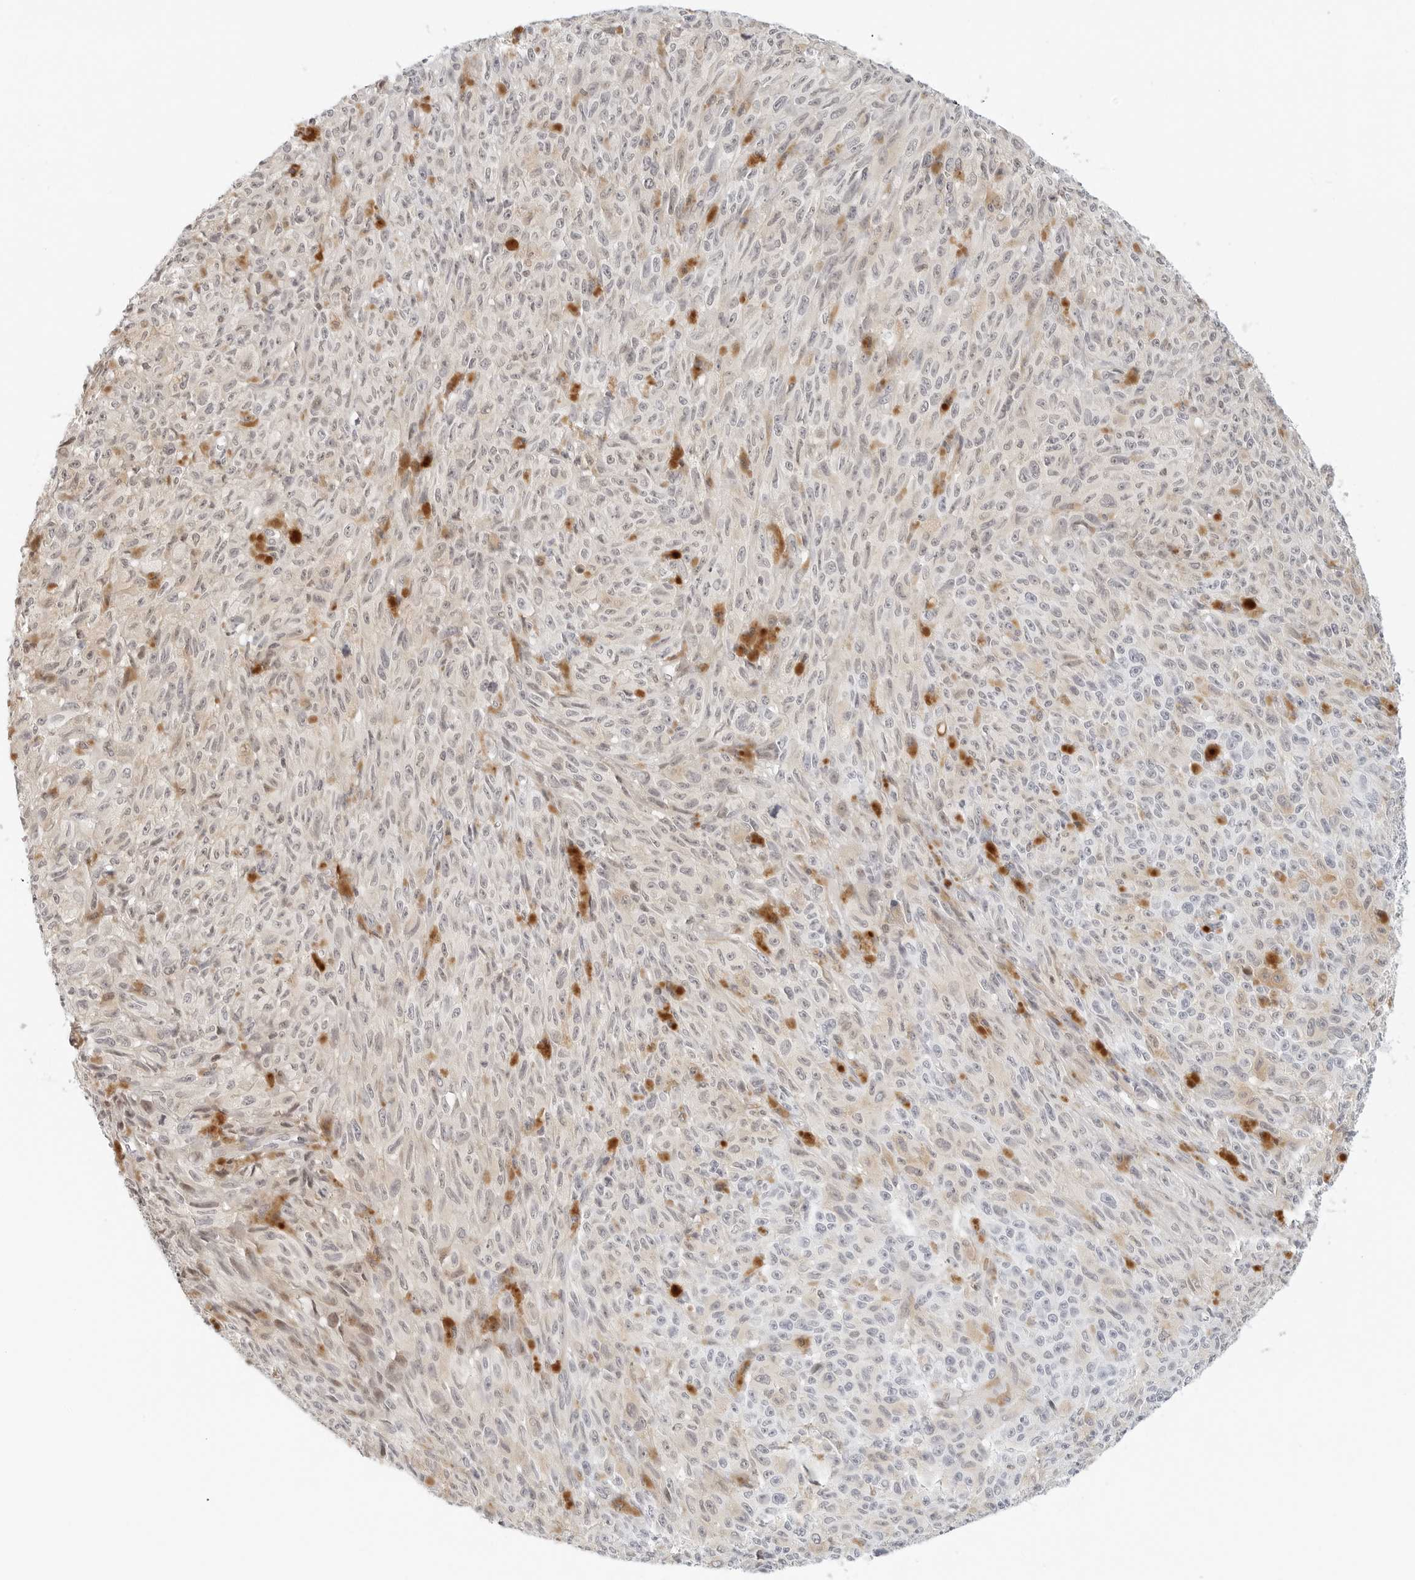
{"staining": {"intensity": "negative", "quantity": "none", "location": "none"}, "tissue": "melanoma", "cell_type": "Tumor cells", "image_type": "cancer", "snomed": [{"axis": "morphology", "description": "Malignant melanoma, NOS"}, {"axis": "topography", "description": "Skin"}], "caption": "Immunohistochemistry (IHC) of melanoma demonstrates no positivity in tumor cells.", "gene": "PARP10", "patient": {"sex": "female", "age": 82}}